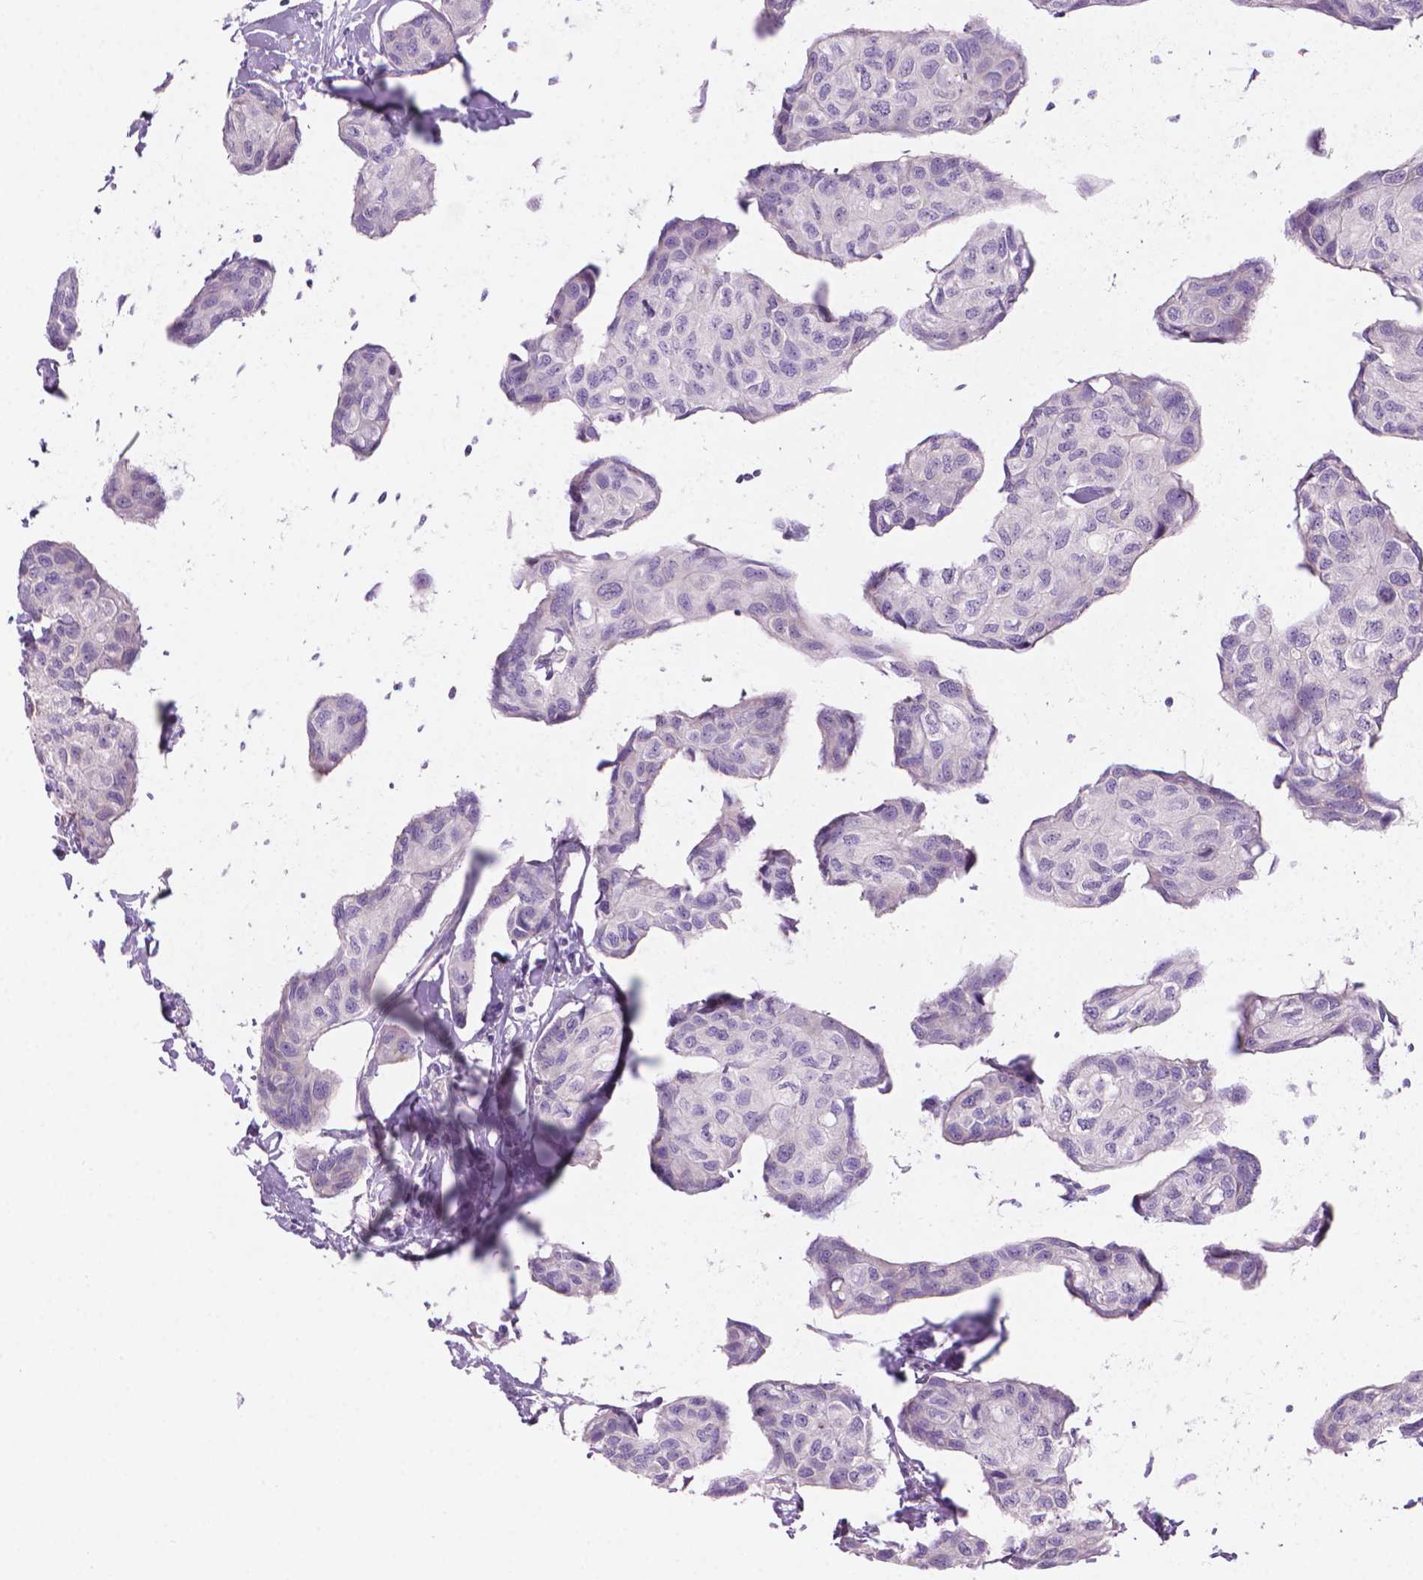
{"staining": {"intensity": "negative", "quantity": "none", "location": "none"}, "tissue": "breast cancer", "cell_type": "Tumor cells", "image_type": "cancer", "snomed": [{"axis": "morphology", "description": "Duct carcinoma"}, {"axis": "topography", "description": "Breast"}], "caption": "This image is of breast cancer (intraductal carcinoma) stained with IHC to label a protein in brown with the nuclei are counter-stained blue. There is no staining in tumor cells.", "gene": "ENSG00000187186", "patient": {"sex": "female", "age": 80}}